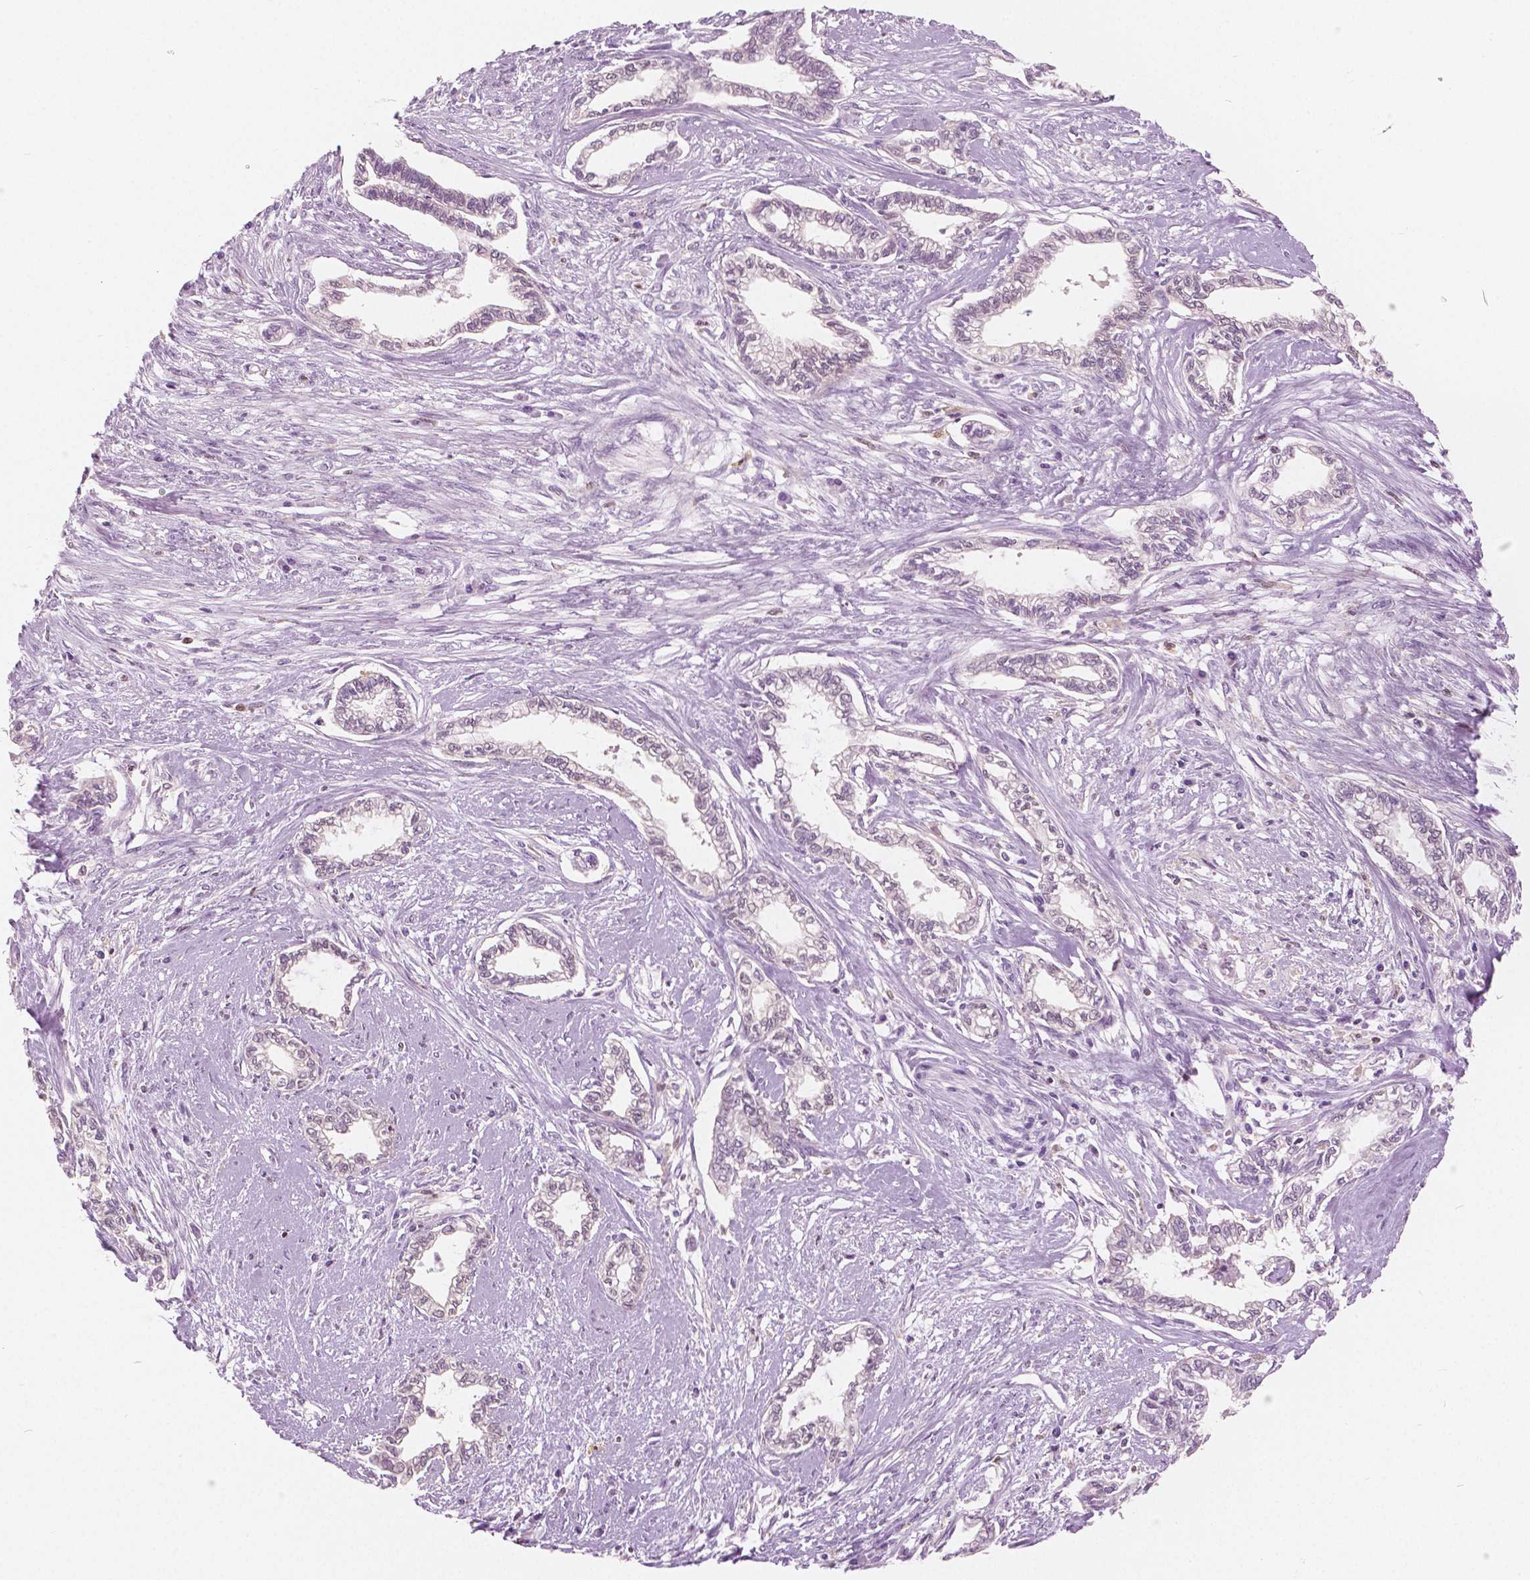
{"staining": {"intensity": "negative", "quantity": "none", "location": "none"}, "tissue": "cervical cancer", "cell_type": "Tumor cells", "image_type": "cancer", "snomed": [{"axis": "morphology", "description": "Adenocarcinoma, NOS"}, {"axis": "topography", "description": "Cervix"}], "caption": "An image of human cervical adenocarcinoma is negative for staining in tumor cells.", "gene": "GALM", "patient": {"sex": "female", "age": 62}}